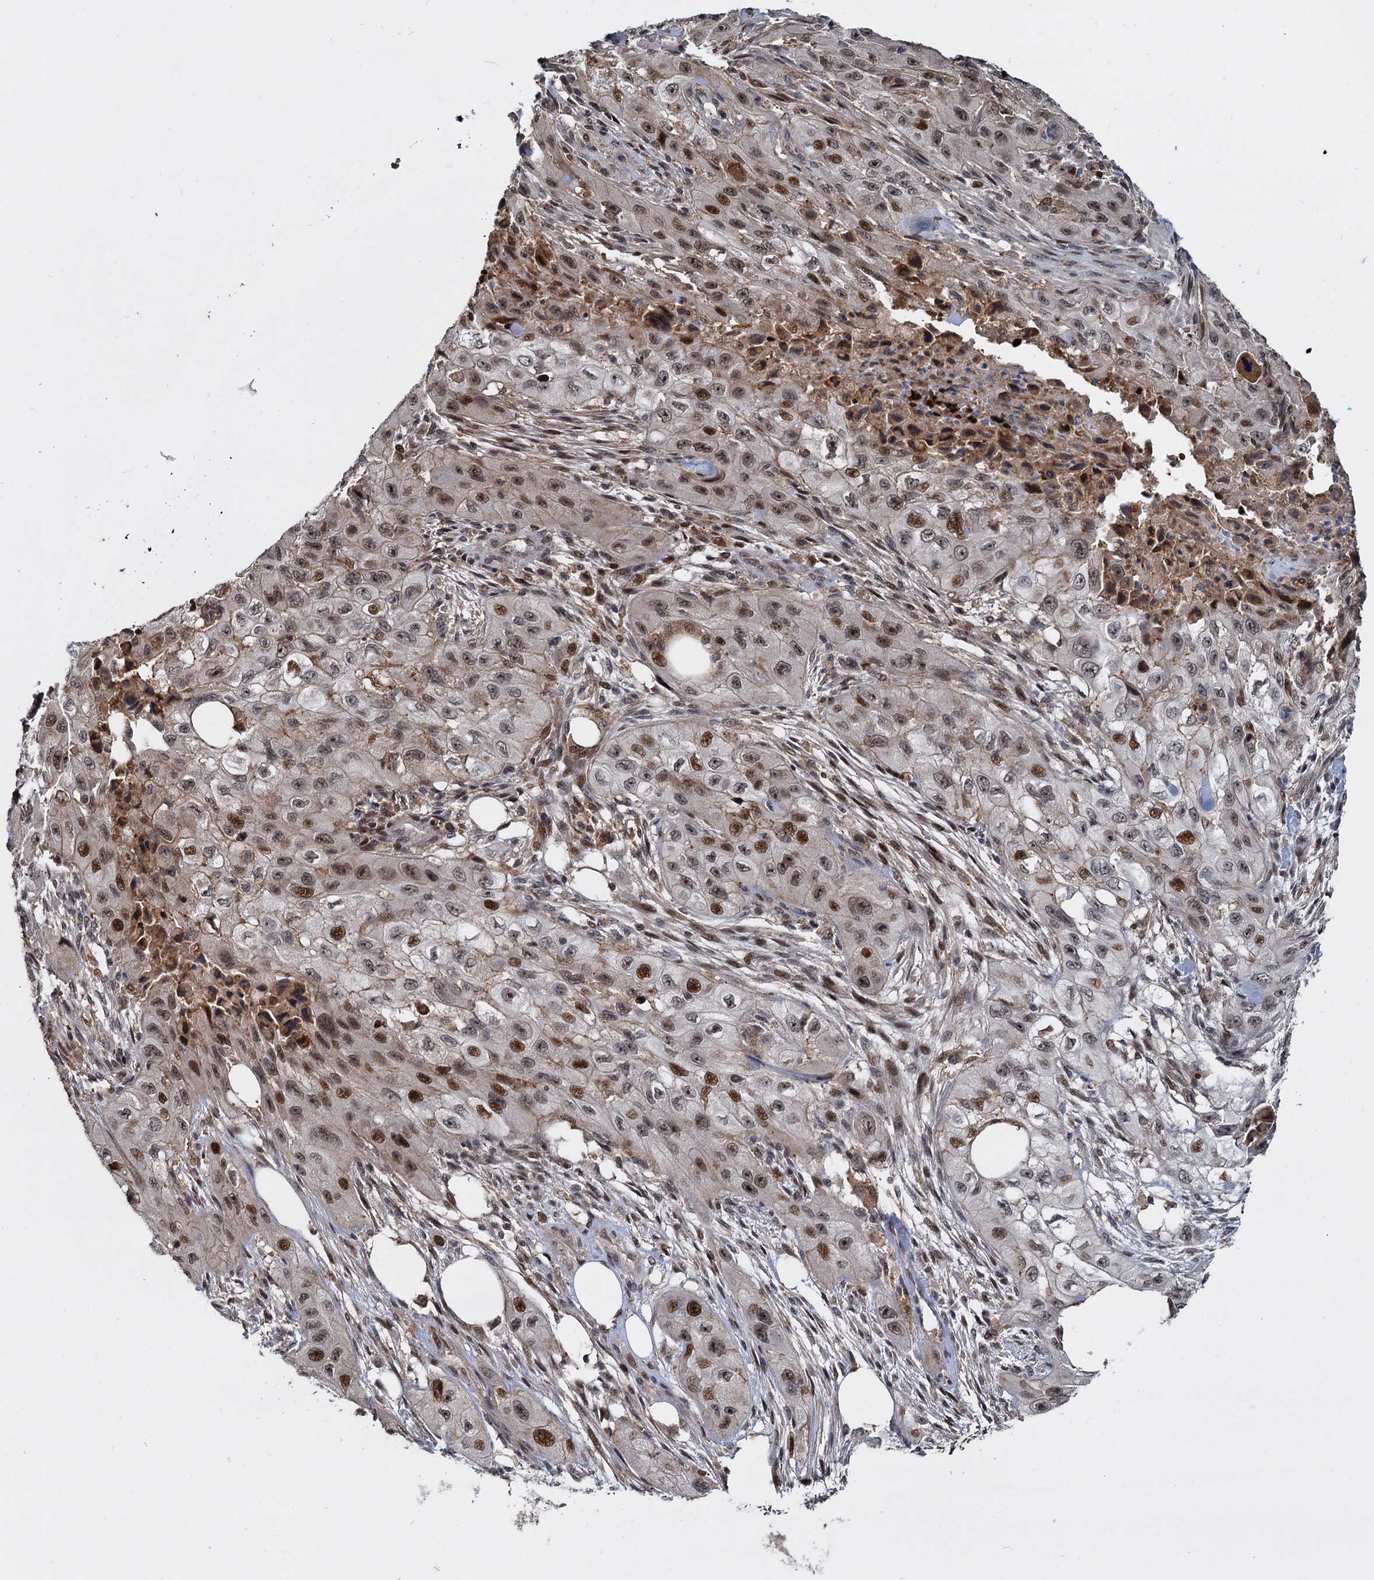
{"staining": {"intensity": "moderate", "quantity": ">75%", "location": "nuclear"}, "tissue": "skin cancer", "cell_type": "Tumor cells", "image_type": "cancer", "snomed": [{"axis": "morphology", "description": "Squamous cell carcinoma, NOS"}, {"axis": "topography", "description": "Skin"}, {"axis": "topography", "description": "Subcutis"}], "caption": "Immunohistochemistry of human skin cancer (squamous cell carcinoma) reveals medium levels of moderate nuclear staining in approximately >75% of tumor cells.", "gene": "FANCI", "patient": {"sex": "male", "age": 73}}